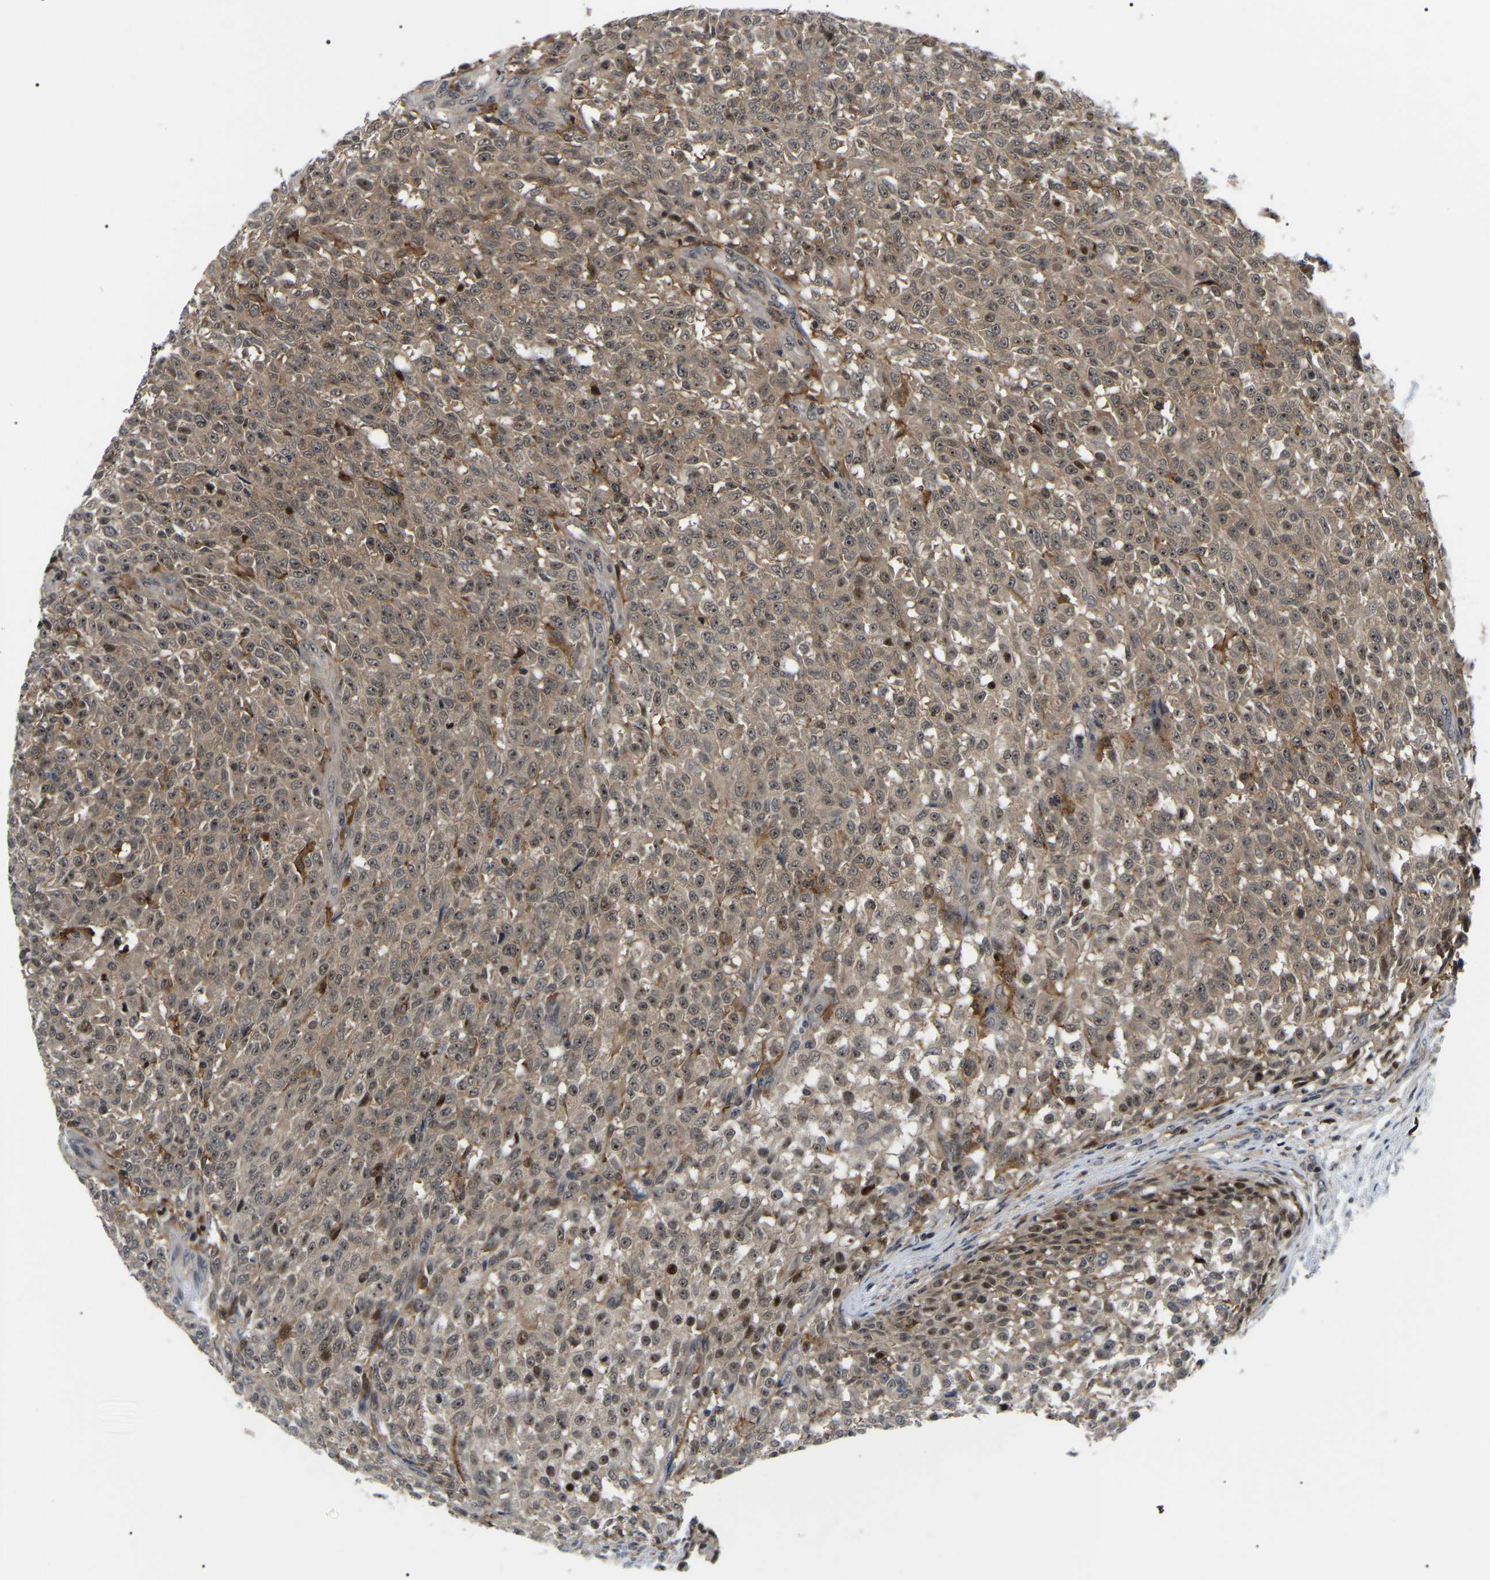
{"staining": {"intensity": "moderate", "quantity": ">75%", "location": "cytoplasmic/membranous"}, "tissue": "testis cancer", "cell_type": "Tumor cells", "image_type": "cancer", "snomed": [{"axis": "morphology", "description": "Seminoma, NOS"}, {"axis": "topography", "description": "Testis"}], "caption": "A histopathology image of human testis seminoma stained for a protein reveals moderate cytoplasmic/membranous brown staining in tumor cells. Nuclei are stained in blue.", "gene": "RRP1B", "patient": {"sex": "male", "age": 59}}